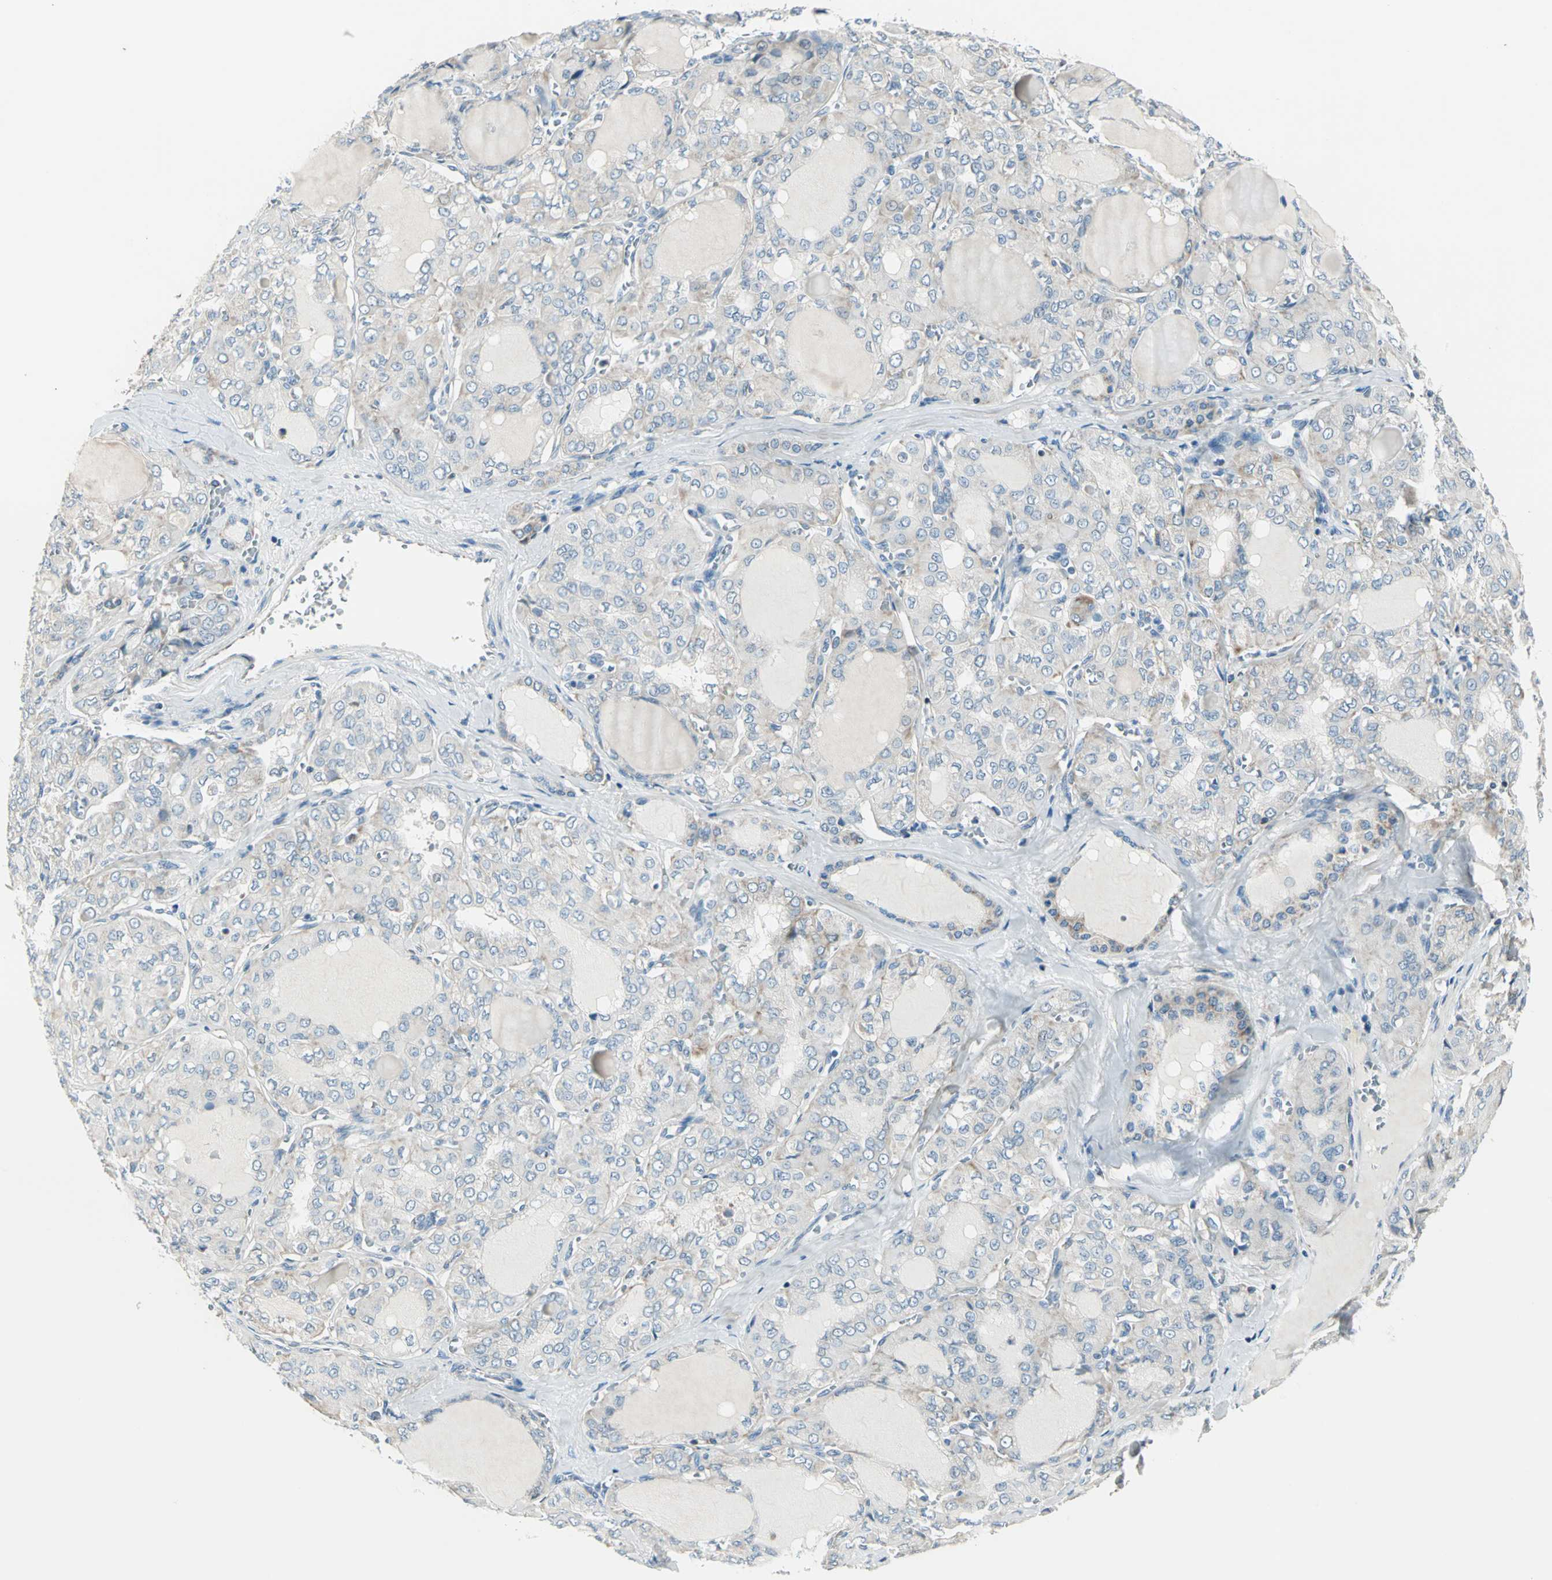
{"staining": {"intensity": "weak", "quantity": "25%-75%", "location": "cytoplasmic/membranous"}, "tissue": "thyroid cancer", "cell_type": "Tumor cells", "image_type": "cancer", "snomed": [{"axis": "morphology", "description": "Papillary adenocarcinoma, NOS"}, {"axis": "topography", "description": "Thyroid gland"}], "caption": "Immunohistochemical staining of human thyroid cancer (papillary adenocarcinoma) exhibits low levels of weak cytoplasmic/membranous expression in approximately 25%-75% of tumor cells. The protein of interest is stained brown, and the nuclei are stained in blue (DAB IHC with brightfield microscopy, high magnification).", "gene": "ACADM", "patient": {"sex": "male", "age": 20}}